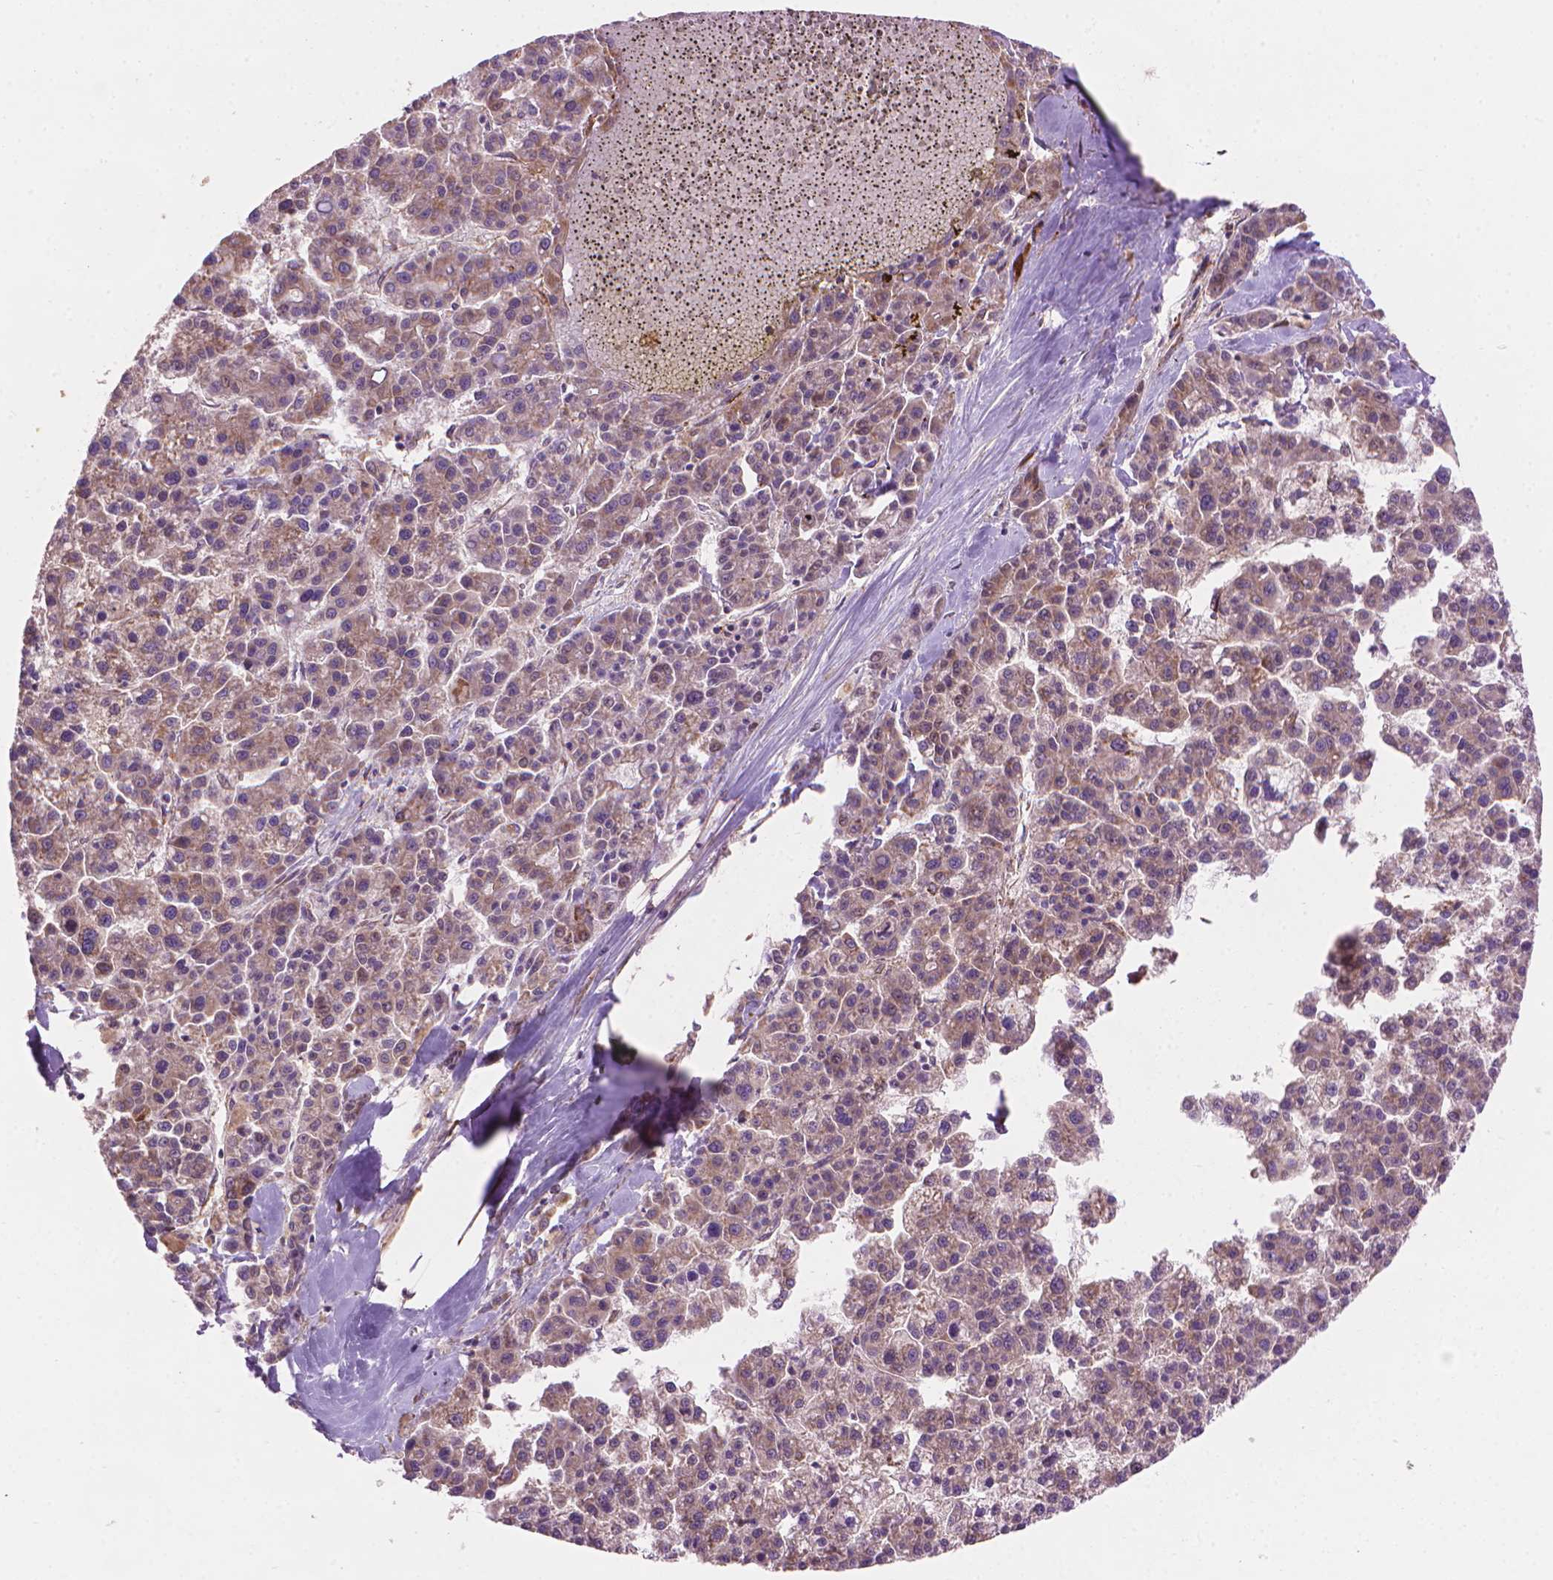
{"staining": {"intensity": "weak", "quantity": ">75%", "location": "cytoplasmic/membranous"}, "tissue": "liver cancer", "cell_type": "Tumor cells", "image_type": "cancer", "snomed": [{"axis": "morphology", "description": "Carcinoma, Hepatocellular, NOS"}, {"axis": "topography", "description": "Liver"}], "caption": "Immunohistochemical staining of hepatocellular carcinoma (liver) exhibits weak cytoplasmic/membranous protein positivity in approximately >75% of tumor cells.", "gene": "VARS2", "patient": {"sex": "female", "age": 58}}